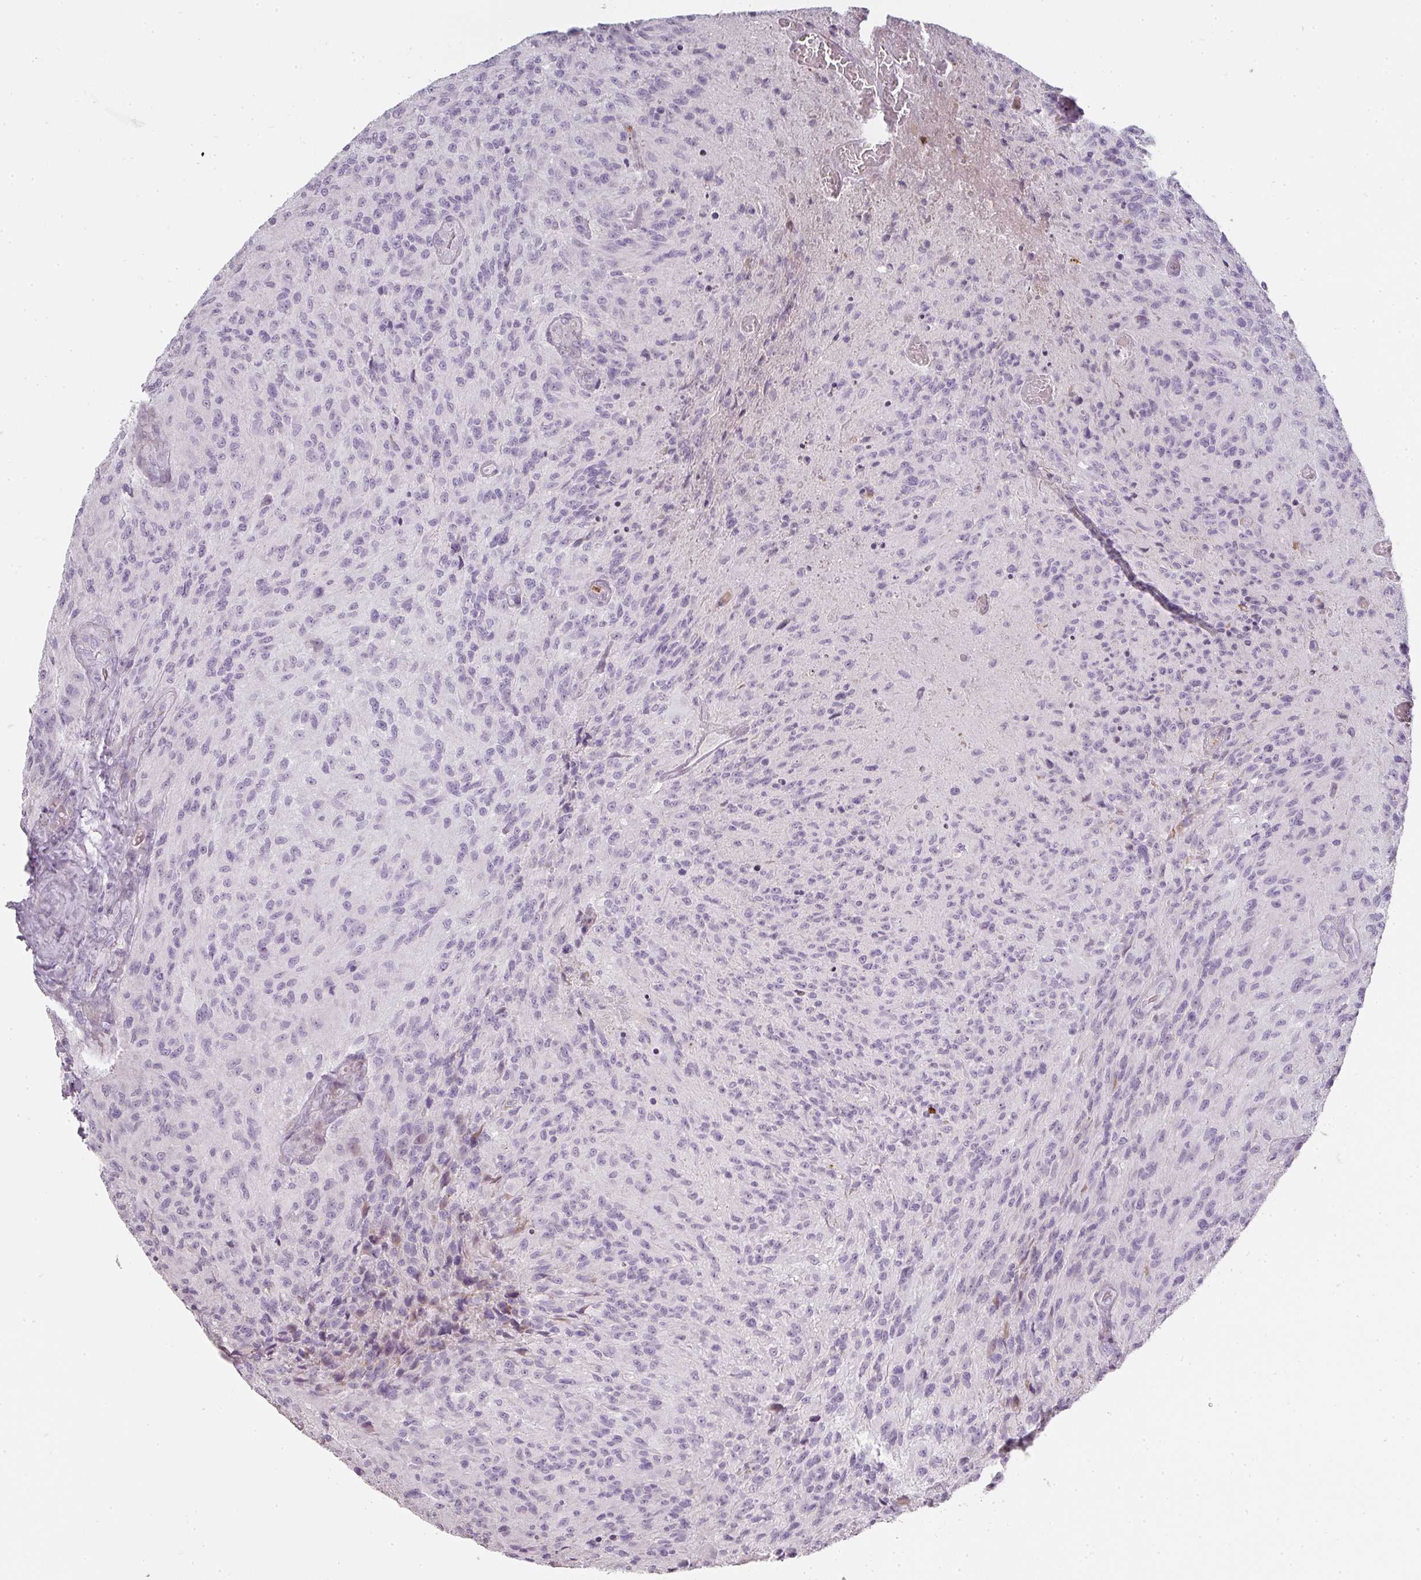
{"staining": {"intensity": "negative", "quantity": "none", "location": "none"}, "tissue": "glioma", "cell_type": "Tumor cells", "image_type": "cancer", "snomed": [{"axis": "morphology", "description": "Normal tissue, NOS"}, {"axis": "morphology", "description": "Glioma, malignant, High grade"}, {"axis": "topography", "description": "Cerebral cortex"}], "caption": "Tumor cells show no significant staining in glioma.", "gene": "BIK", "patient": {"sex": "male", "age": 56}}